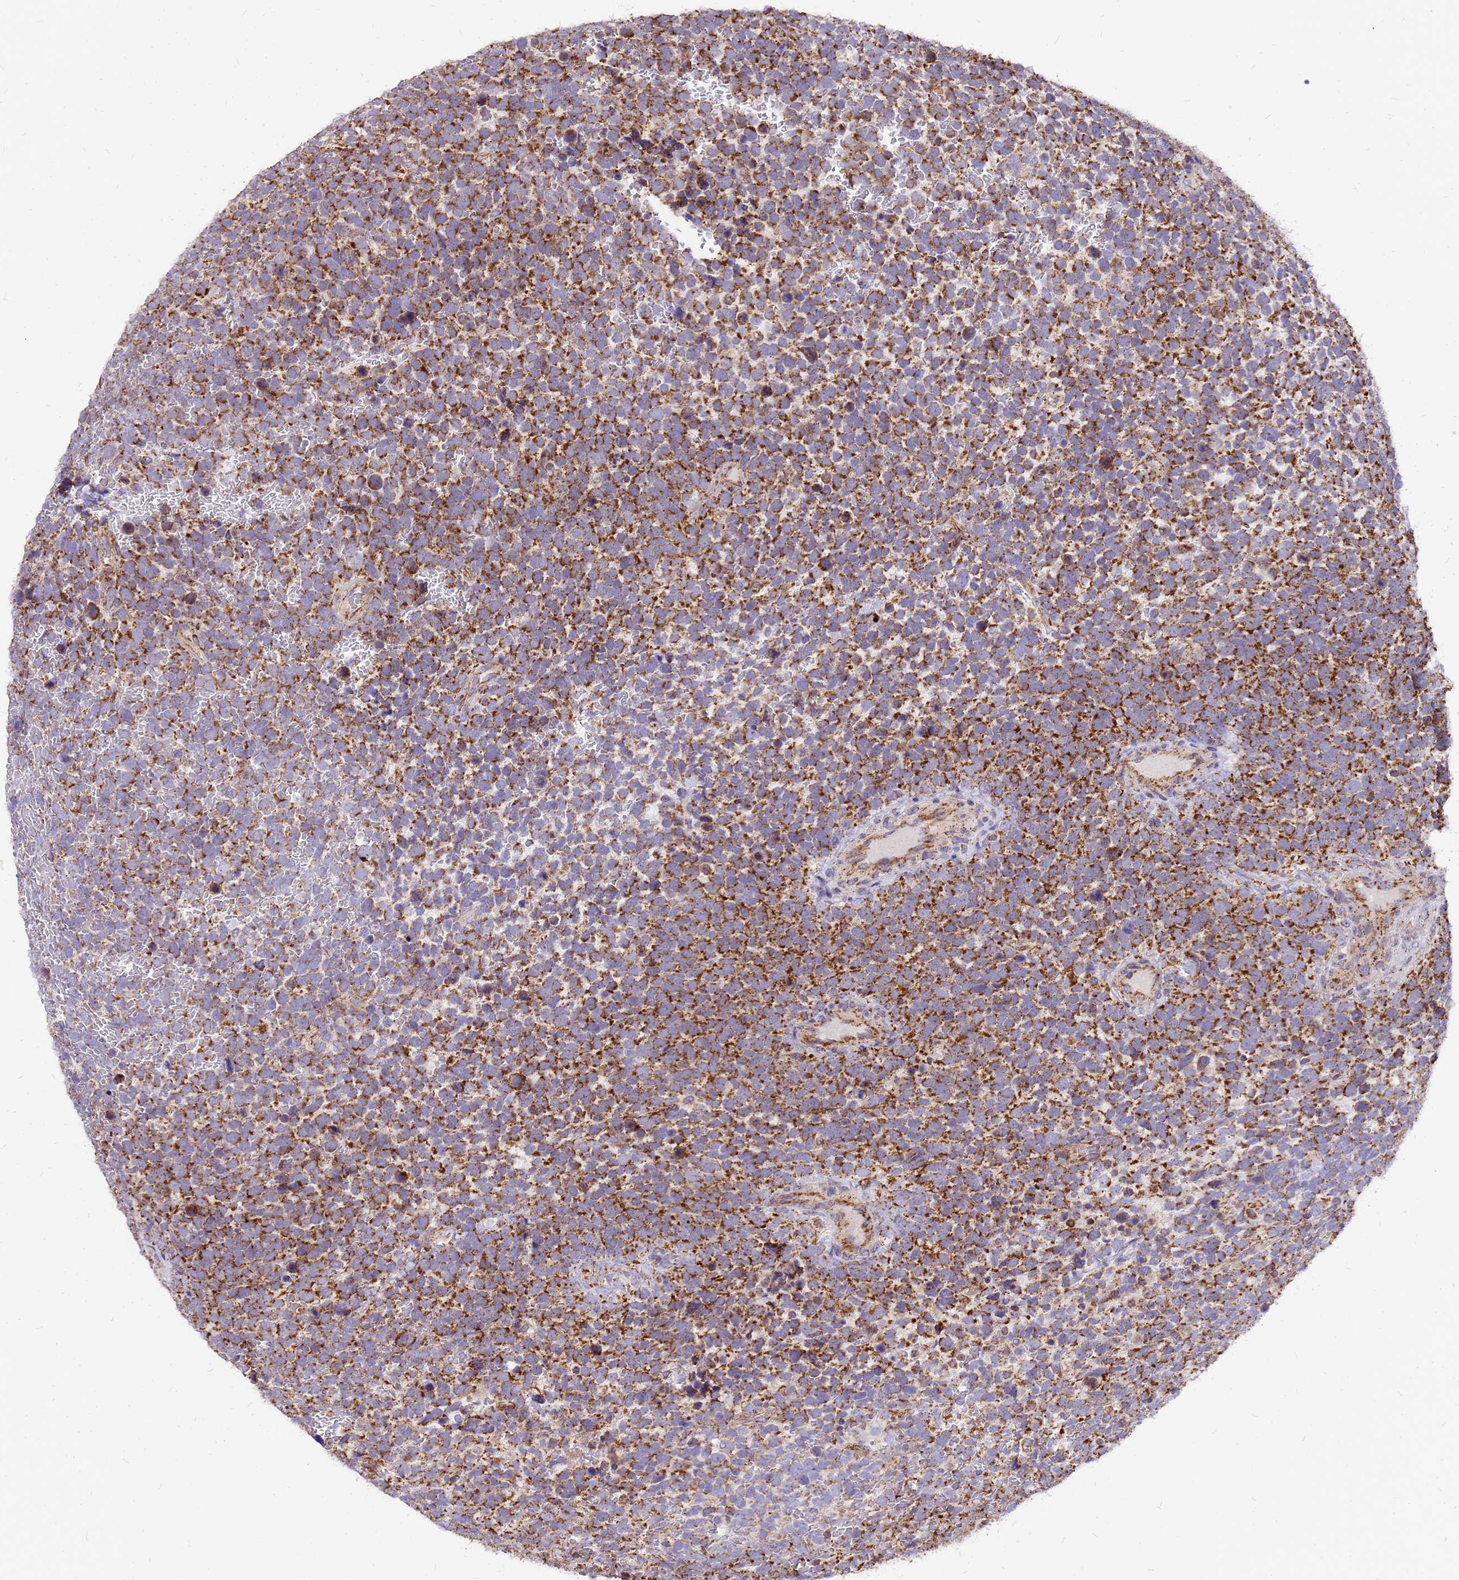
{"staining": {"intensity": "strong", "quantity": ">75%", "location": "cytoplasmic/membranous"}, "tissue": "urothelial cancer", "cell_type": "Tumor cells", "image_type": "cancer", "snomed": [{"axis": "morphology", "description": "Urothelial carcinoma, High grade"}, {"axis": "topography", "description": "Urinary bladder"}], "caption": "Protein staining of urothelial carcinoma (high-grade) tissue shows strong cytoplasmic/membranous positivity in about >75% of tumor cells.", "gene": "MRPS26", "patient": {"sex": "female", "age": 82}}